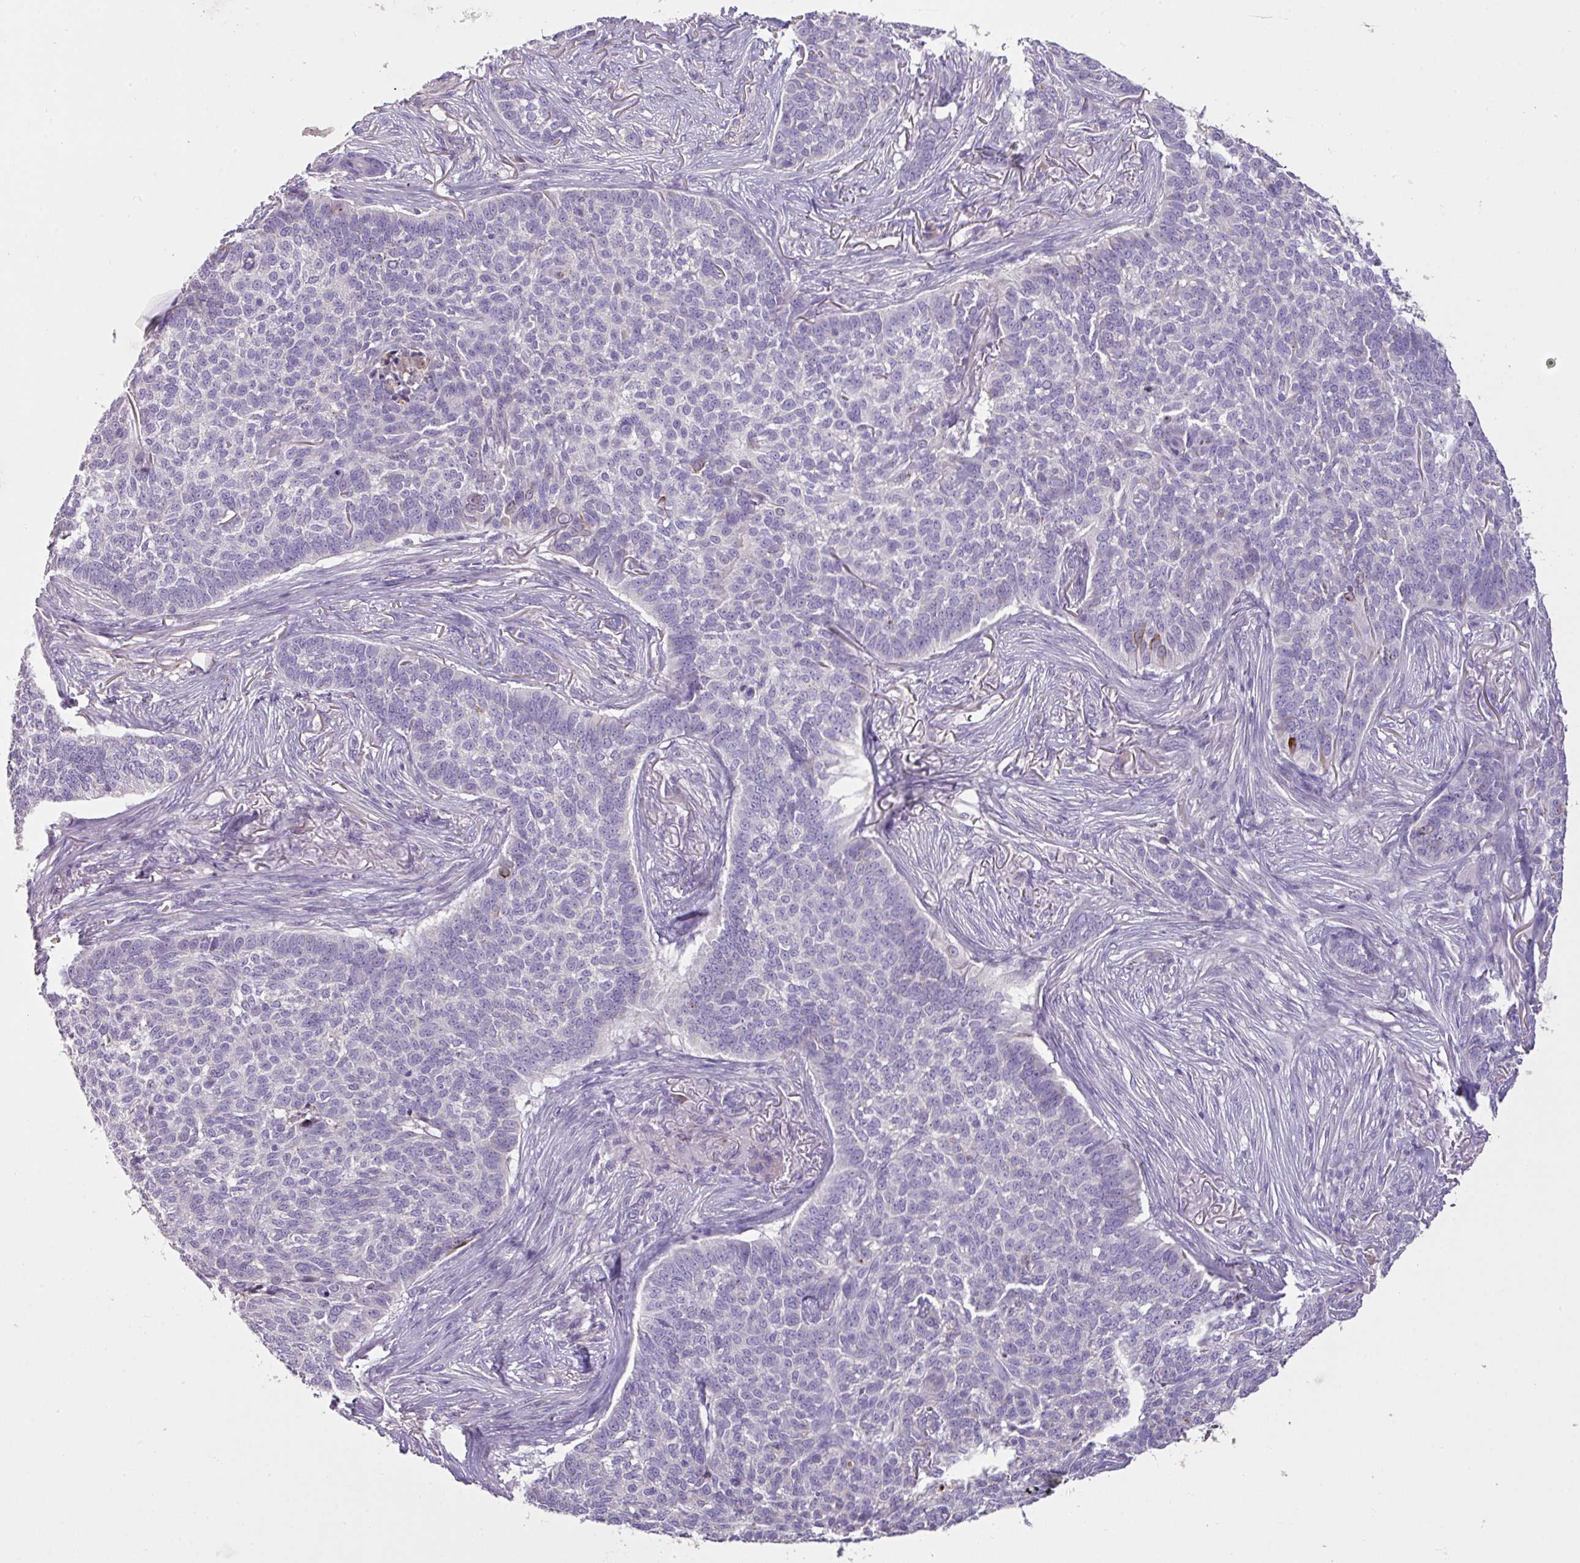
{"staining": {"intensity": "negative", "quantity": "none", "location": "none"}, "tissue": "skin cancer", "cell_type": "Tumor cells", "image_type": "cancer", "snomed": [{"axis": "morphology", "description": "Basal cell carcinoma"}, {"axis": "topography", "description": "Skin"}], "caption": "Immunohistochemistry (IHC) of human skin basal cell carcinoma exhibits no staining in tumor cells.", "gene": "OR6C6", "patient": {"sex": "male", "age": 85}}